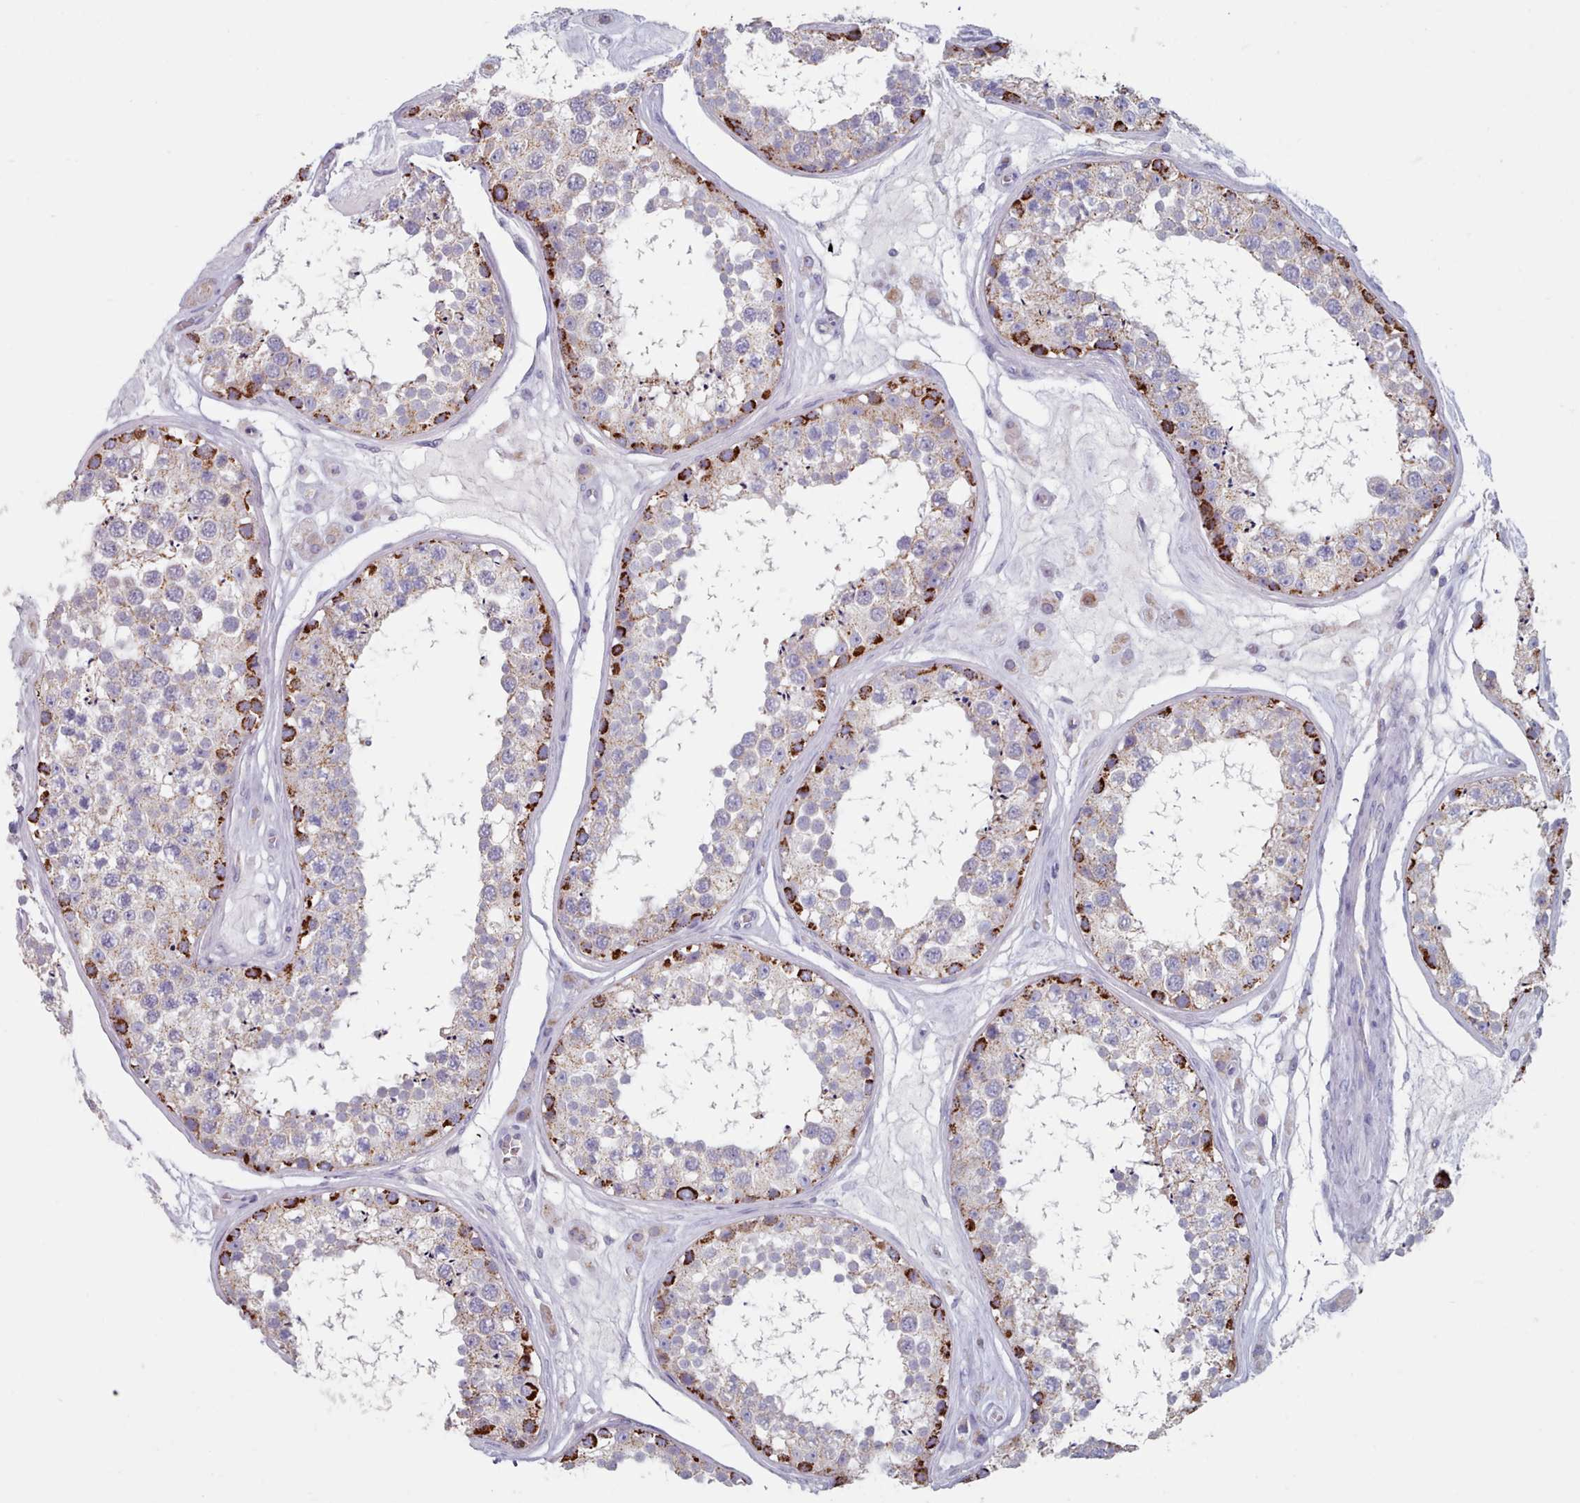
{"staining": {"intensity": "strong", "quantity": "<25%", "location": "cytoplasmic/membranous"}, "tissue": "testis", "cell_type": "Cells in seminiferous ducts", "image_type": "normal", "snomed": [{"axis": "morphology", "description": "Normal tissue, NOS"}, {"axis": "topography", "description": "Testis"}], "caption": "About <25% of cells in seminiferous ducts in unremarkable testis exhibit strong cytoplasmic/membranous protein staining as visualized by brown immunohistochemical staining.", "gene": "HAO1", "patient": {"sex": "male", "age": 25}}